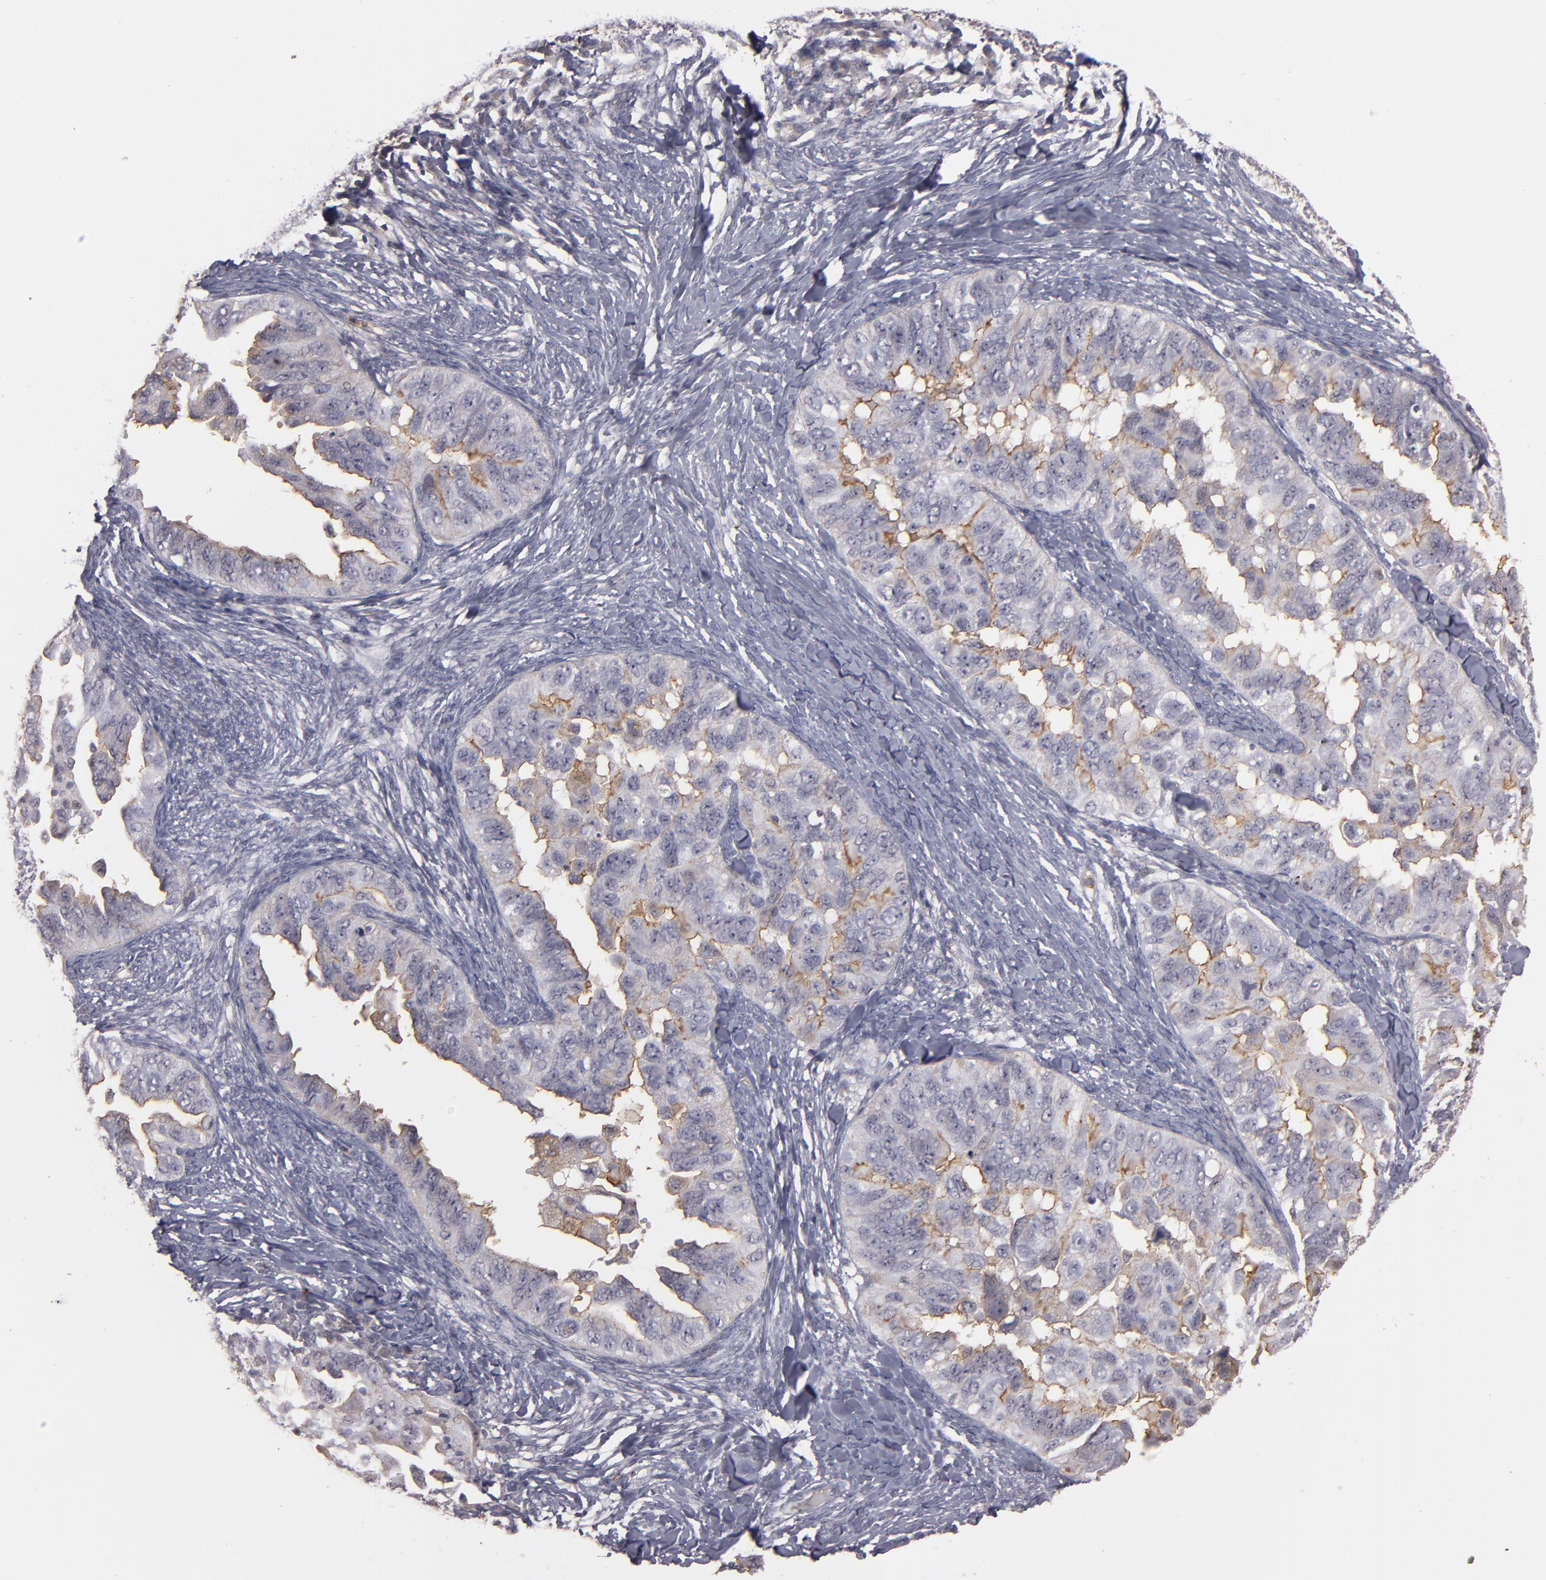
{"staining": {"intensity": "negative", "quantity": "none", "location": "none"}, "tissue": "ovarian cancer", "cell_type": "Tumor cells", "image_type": "cancer", "snomed": [{"axis": "morphology", "description": "Cystadenocarcinoma, serous, NOS"}, {"axis": "topography", "description": "Ovary"}], "caption": "Immunohistochemical staining of serous cystadenocarcinoma (ovarian) reveals no significant expression in tumor cells. (DAB immunohistochemistry with hematoxylin counter stain).", "gene": "STX3", "patient": {"sex": "female", "age": 82}}